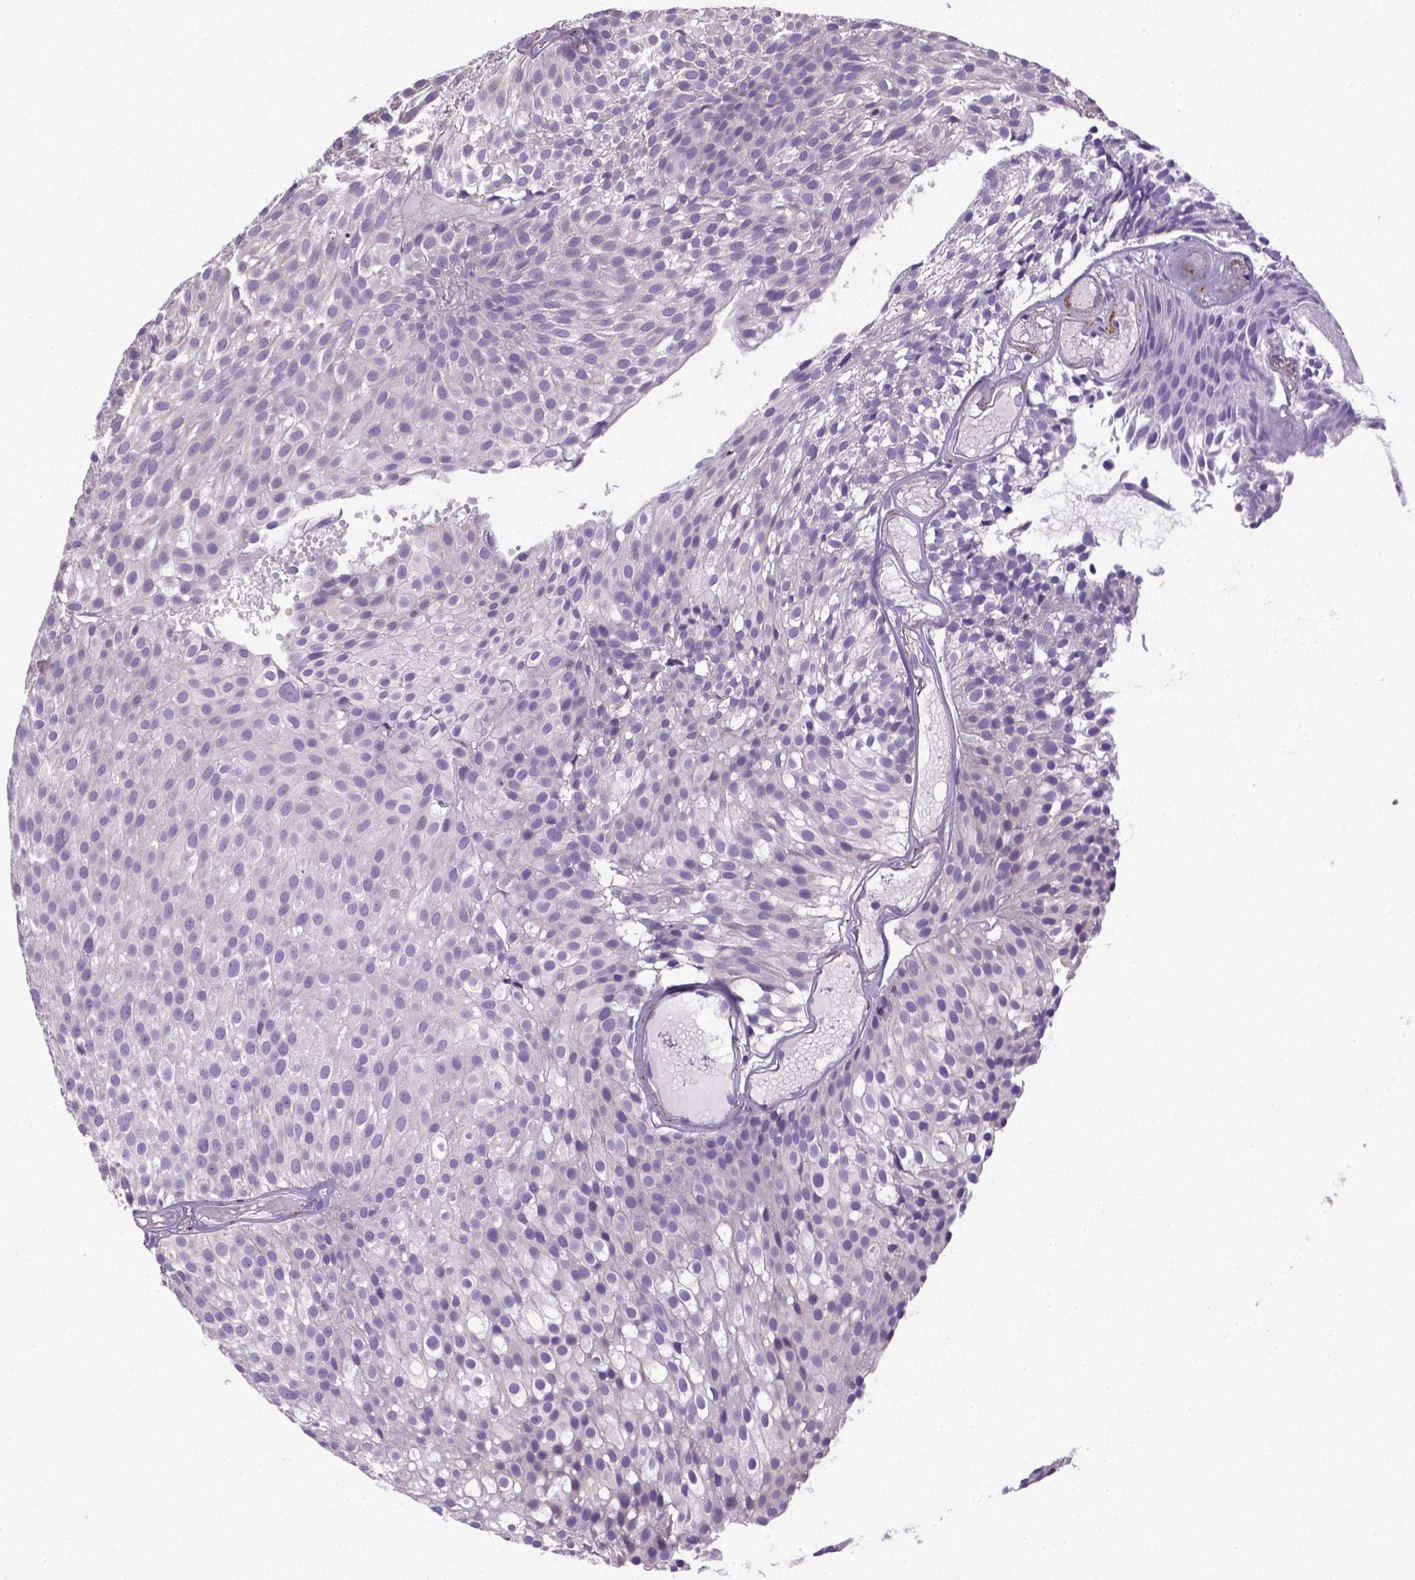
{"staining": {"intensity": "negative", "quantity": "none", "location": "none"}, "tissue": "urothelial cancer", "cell_type": "Tumor cells", "image_type": "cancer", "snomed": [{"axis": "morphology", "description": "Urothelial carcinoma, Low grade"}, {"axis": "topography", "description": "Urinary bladder"}], "caption": "Low-grade urothelial carcinoma stained for a protein using immunohistochemistry (IHC) shows no positivity tumor cells.", "gene": "CCER2", "patient": {"sex": "male", "age": 63}}